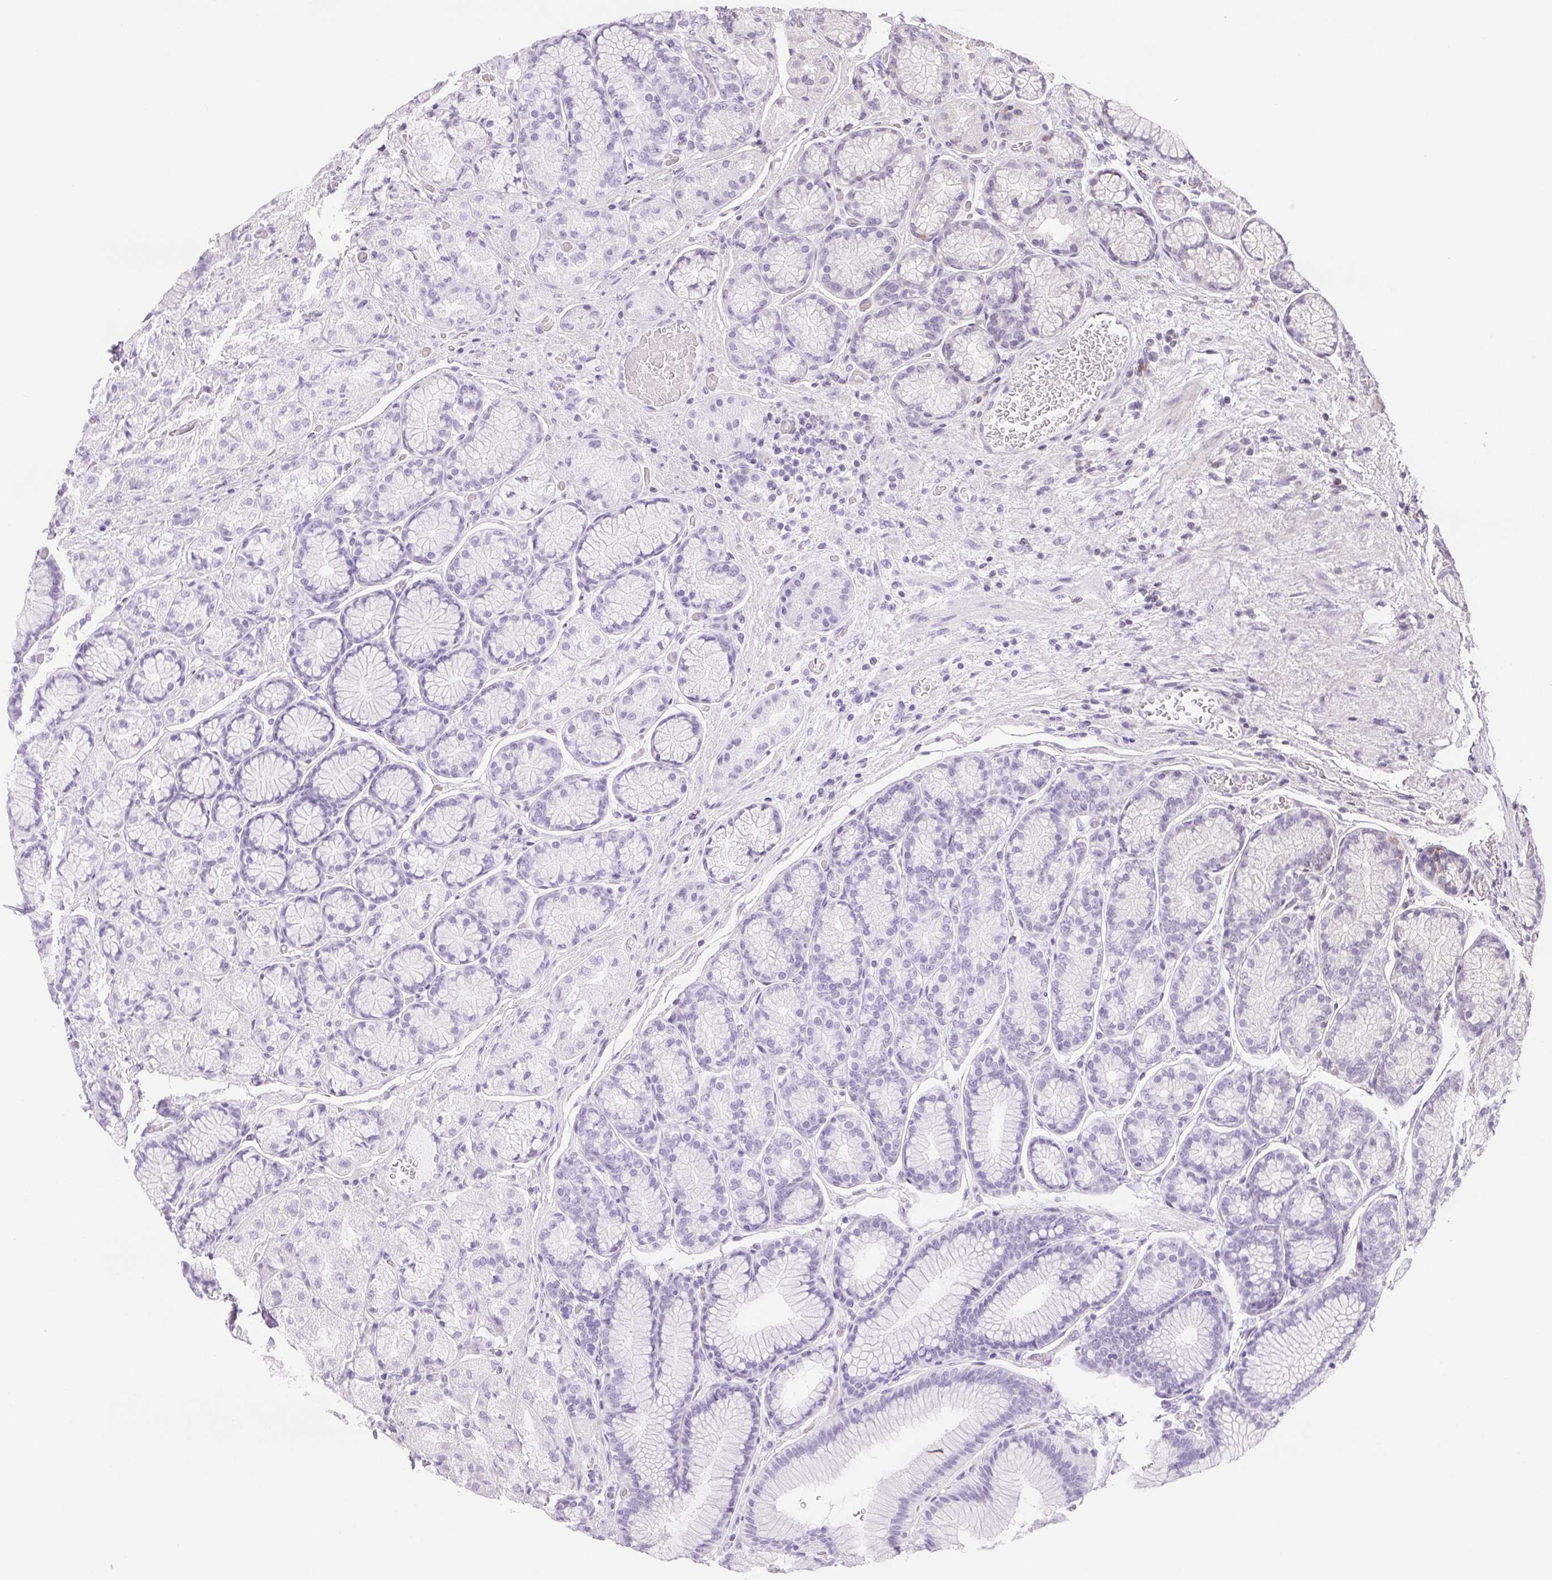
{"staining": {"intensity": "negative", "quantity": "none", "location": "none"}, "tissue": "stomach", "cell_type": "Glandular cells", "image_type": "normal", "snomed": [{"axis": "morphology", "description": "Normal tissue, NOS"}, {"axis": "morphology", "description": "Adenocarcinoma, NOS"}, {"axis": "morphology", "description": "Adenocarcinoma, High grade"}, {"axis": "topography", "description": "Stomach, upper"}, {"axis": "topography", "description": "Stomach"}], "caption": "This is an immunohistochemistry photomicrograph of benign human stomach. There is no staining in glandular cells.", "gene": "CD69", "patient": {"sex": "female", "age": 65}}